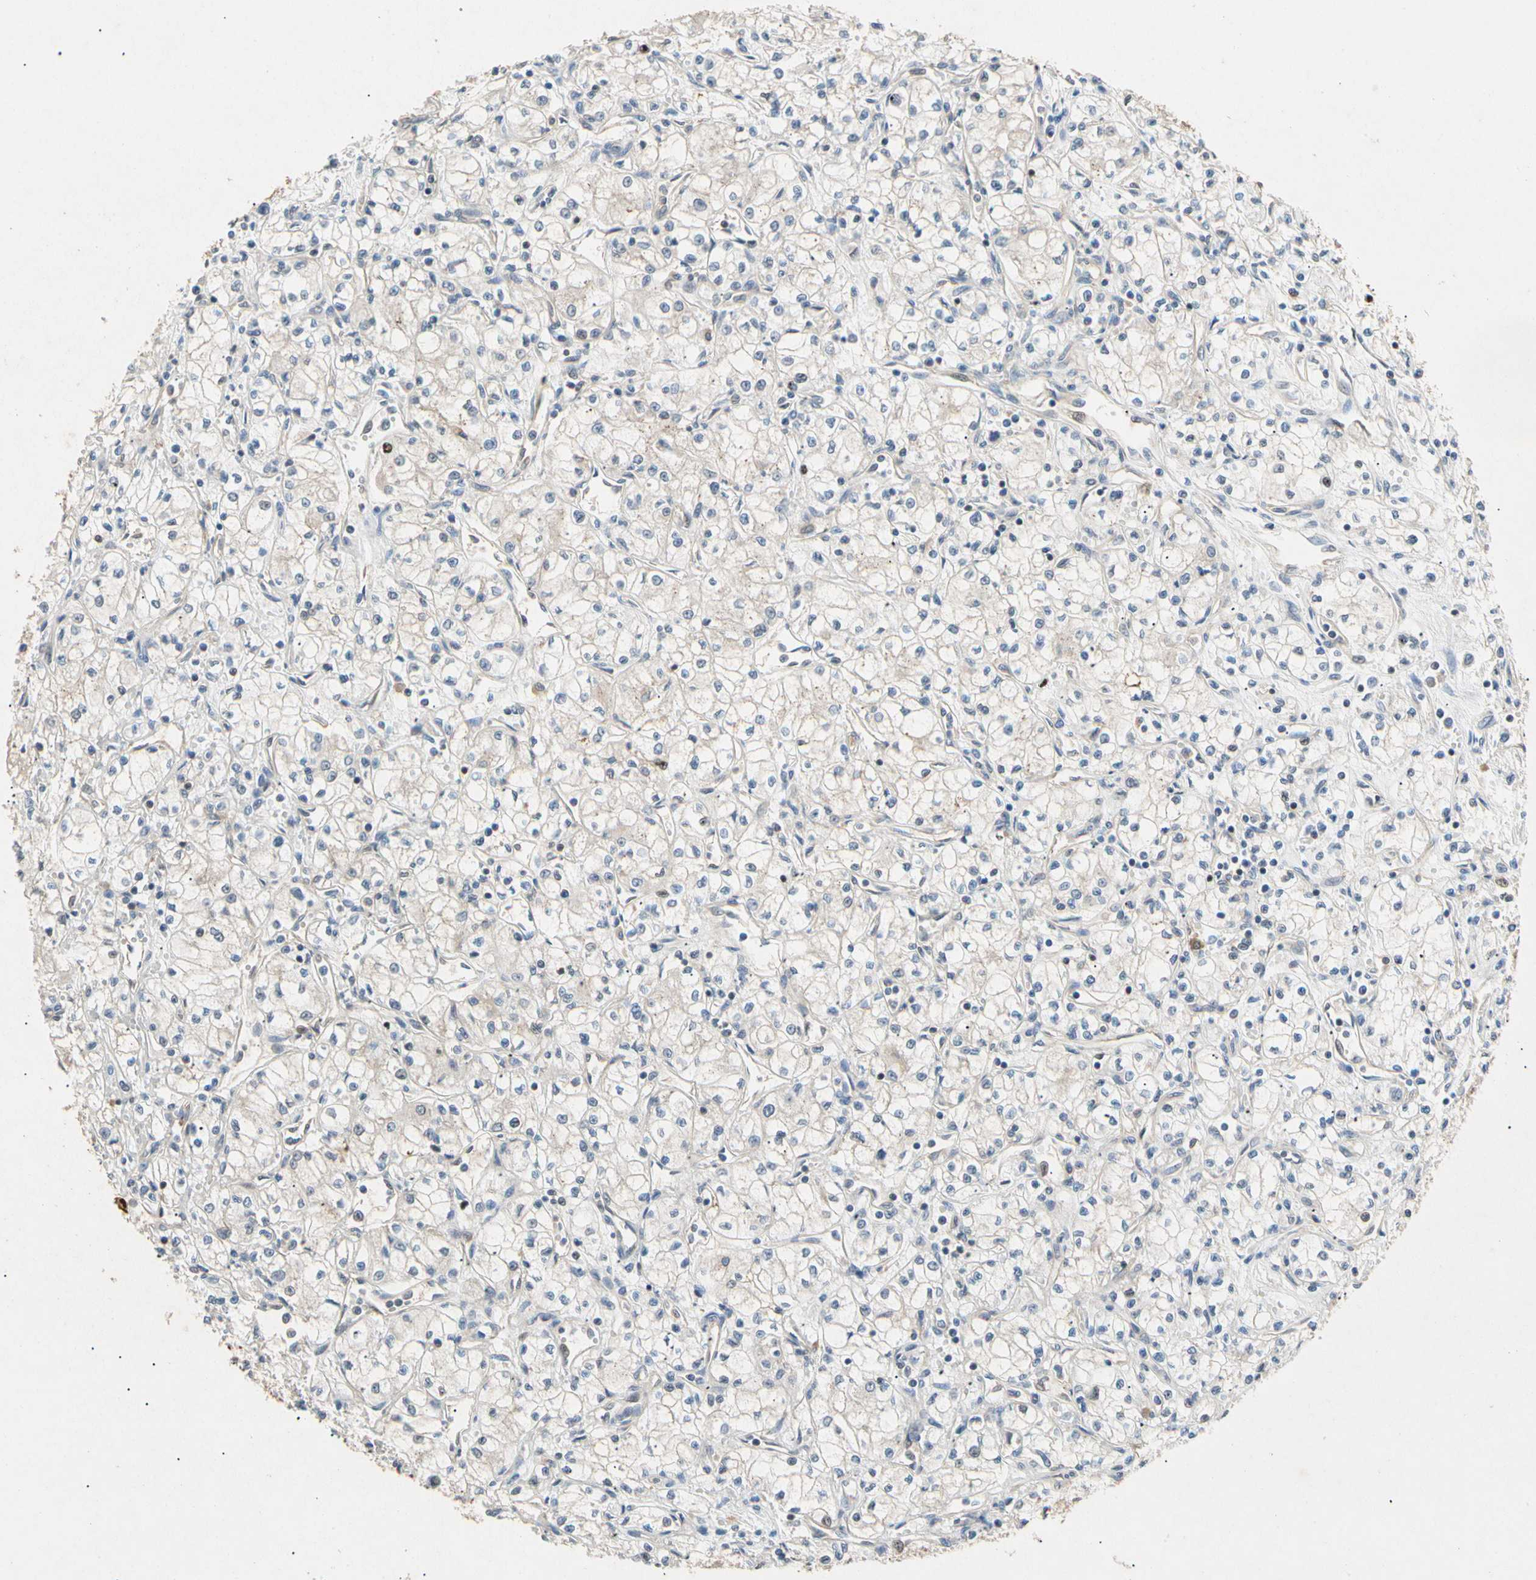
{"staining": {"intensity": "weak", "quantity": "<25%", "location": "nuclear"}, "tissue": "renal cancer", "cell_type": "Tumor cells", "image_type": "cancer", "snomed": [{"axis": "morphology", "description": "Normal tissue, NOS"}, {"axis": "morphology", "description": "Adenocarcinoma, NOS"}, {"axis": "topography", "description": "Kidney"}], "caption": "Immunohistochemical staining of human renal adenocarcinoma reveals no significant positivity in tumor cells.", "gene": "EIF1AX", "patient": {"sex": "male", "age": 59}}